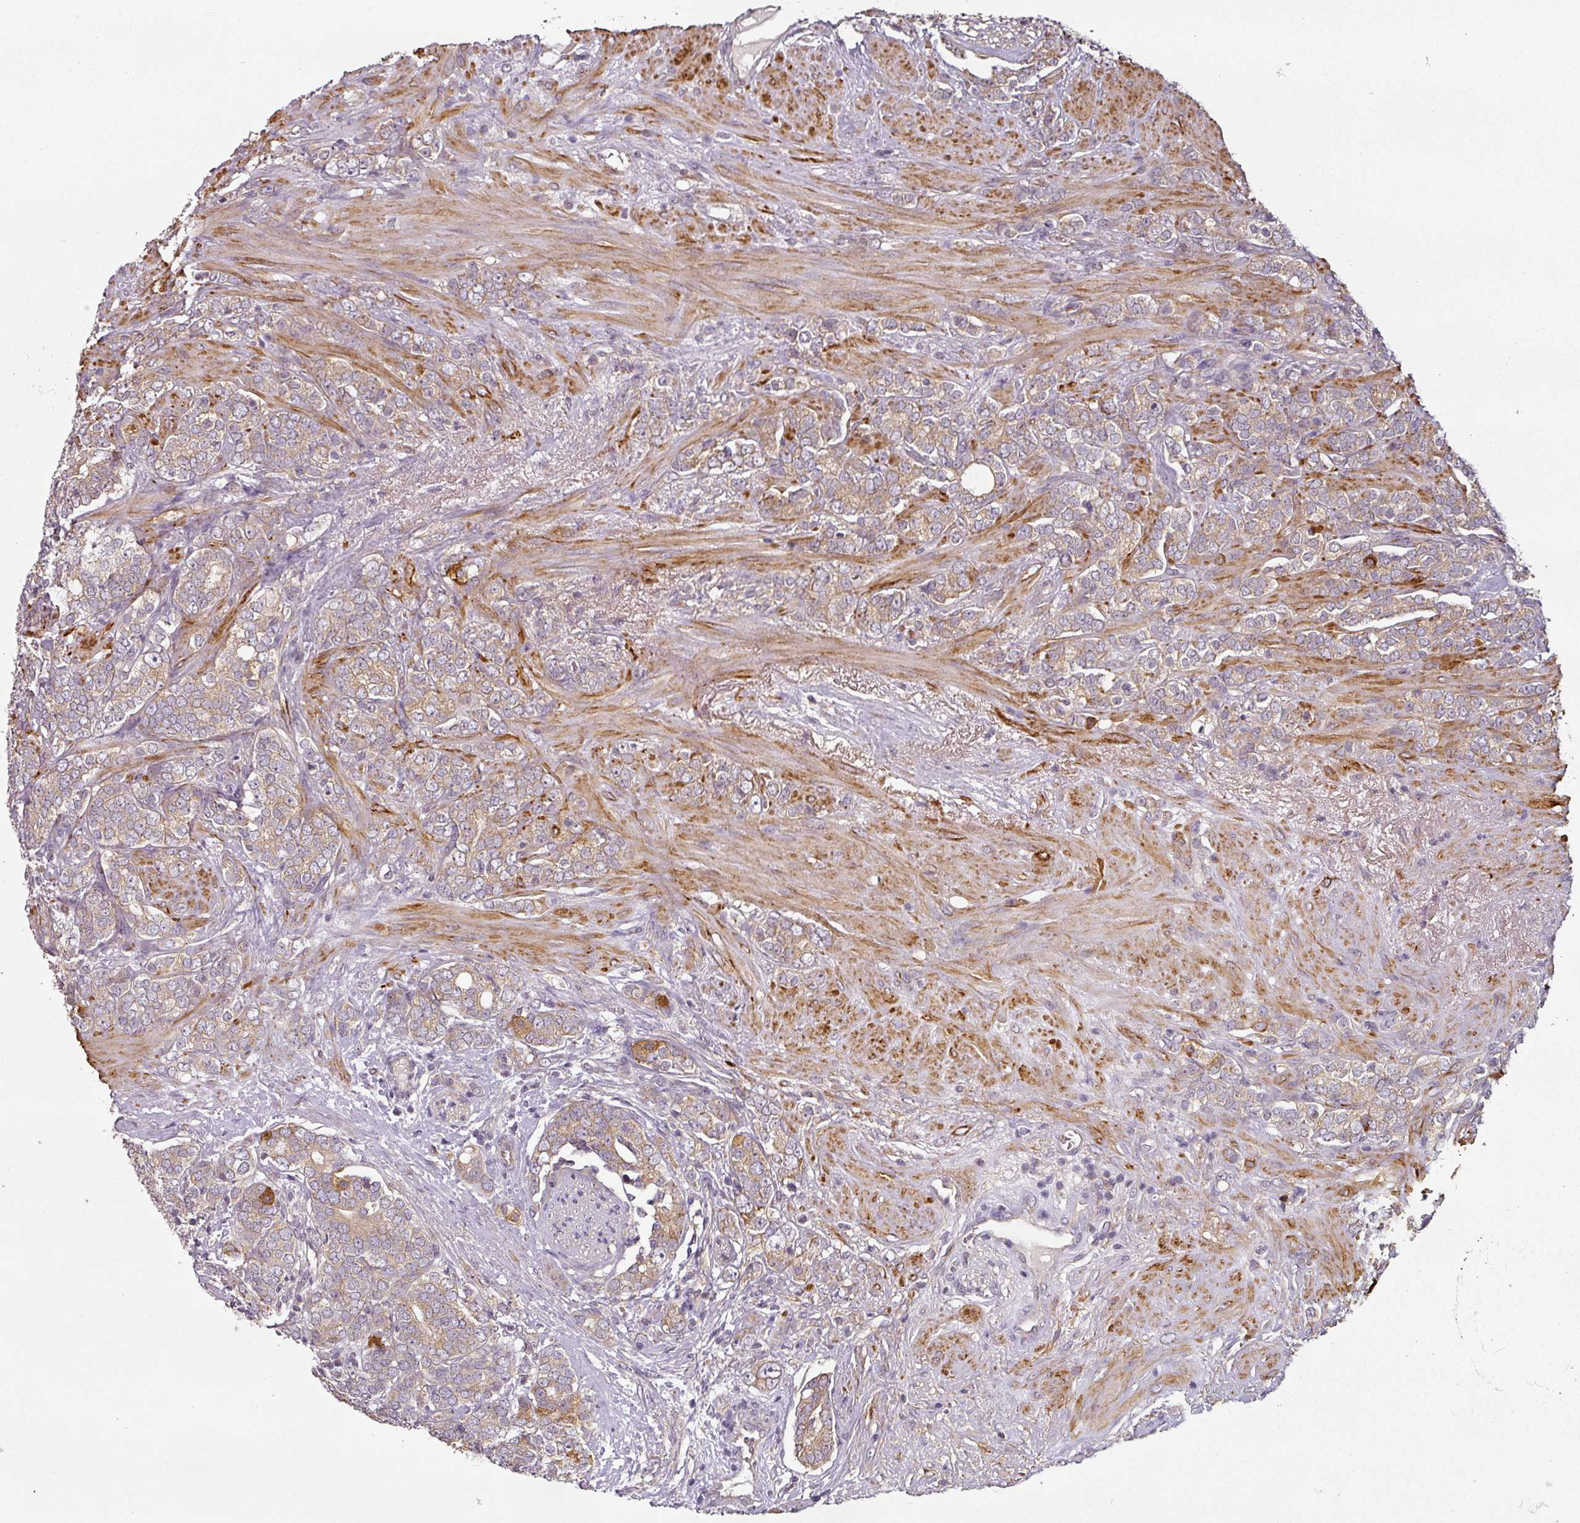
{"staining": {"intensity": "weak", "quantity": ">75%", "location": "cytoplasmic/membranous"}, "tissue": "prostate cancer", "cell_type": "Tumor cells", "image_type": "cancer", "snomed": [{"axis": "morphology", "description": "Adenocarcinoma, High grade"}, {"axis": "topography", "description": "Prostate"}], "caption": "High-magnification brightfield microscopy of adenocarcinoma (high-grade) (prostate) stained with DAB (brown) and counterstained with hematoxylin (blue). tumor cells exhibit weak cytoplasmic/membranous positivity is appreciated in about>75% of cells.", "gene": "MAP2K2", "patient": {"sex": "male", "age": 64}}